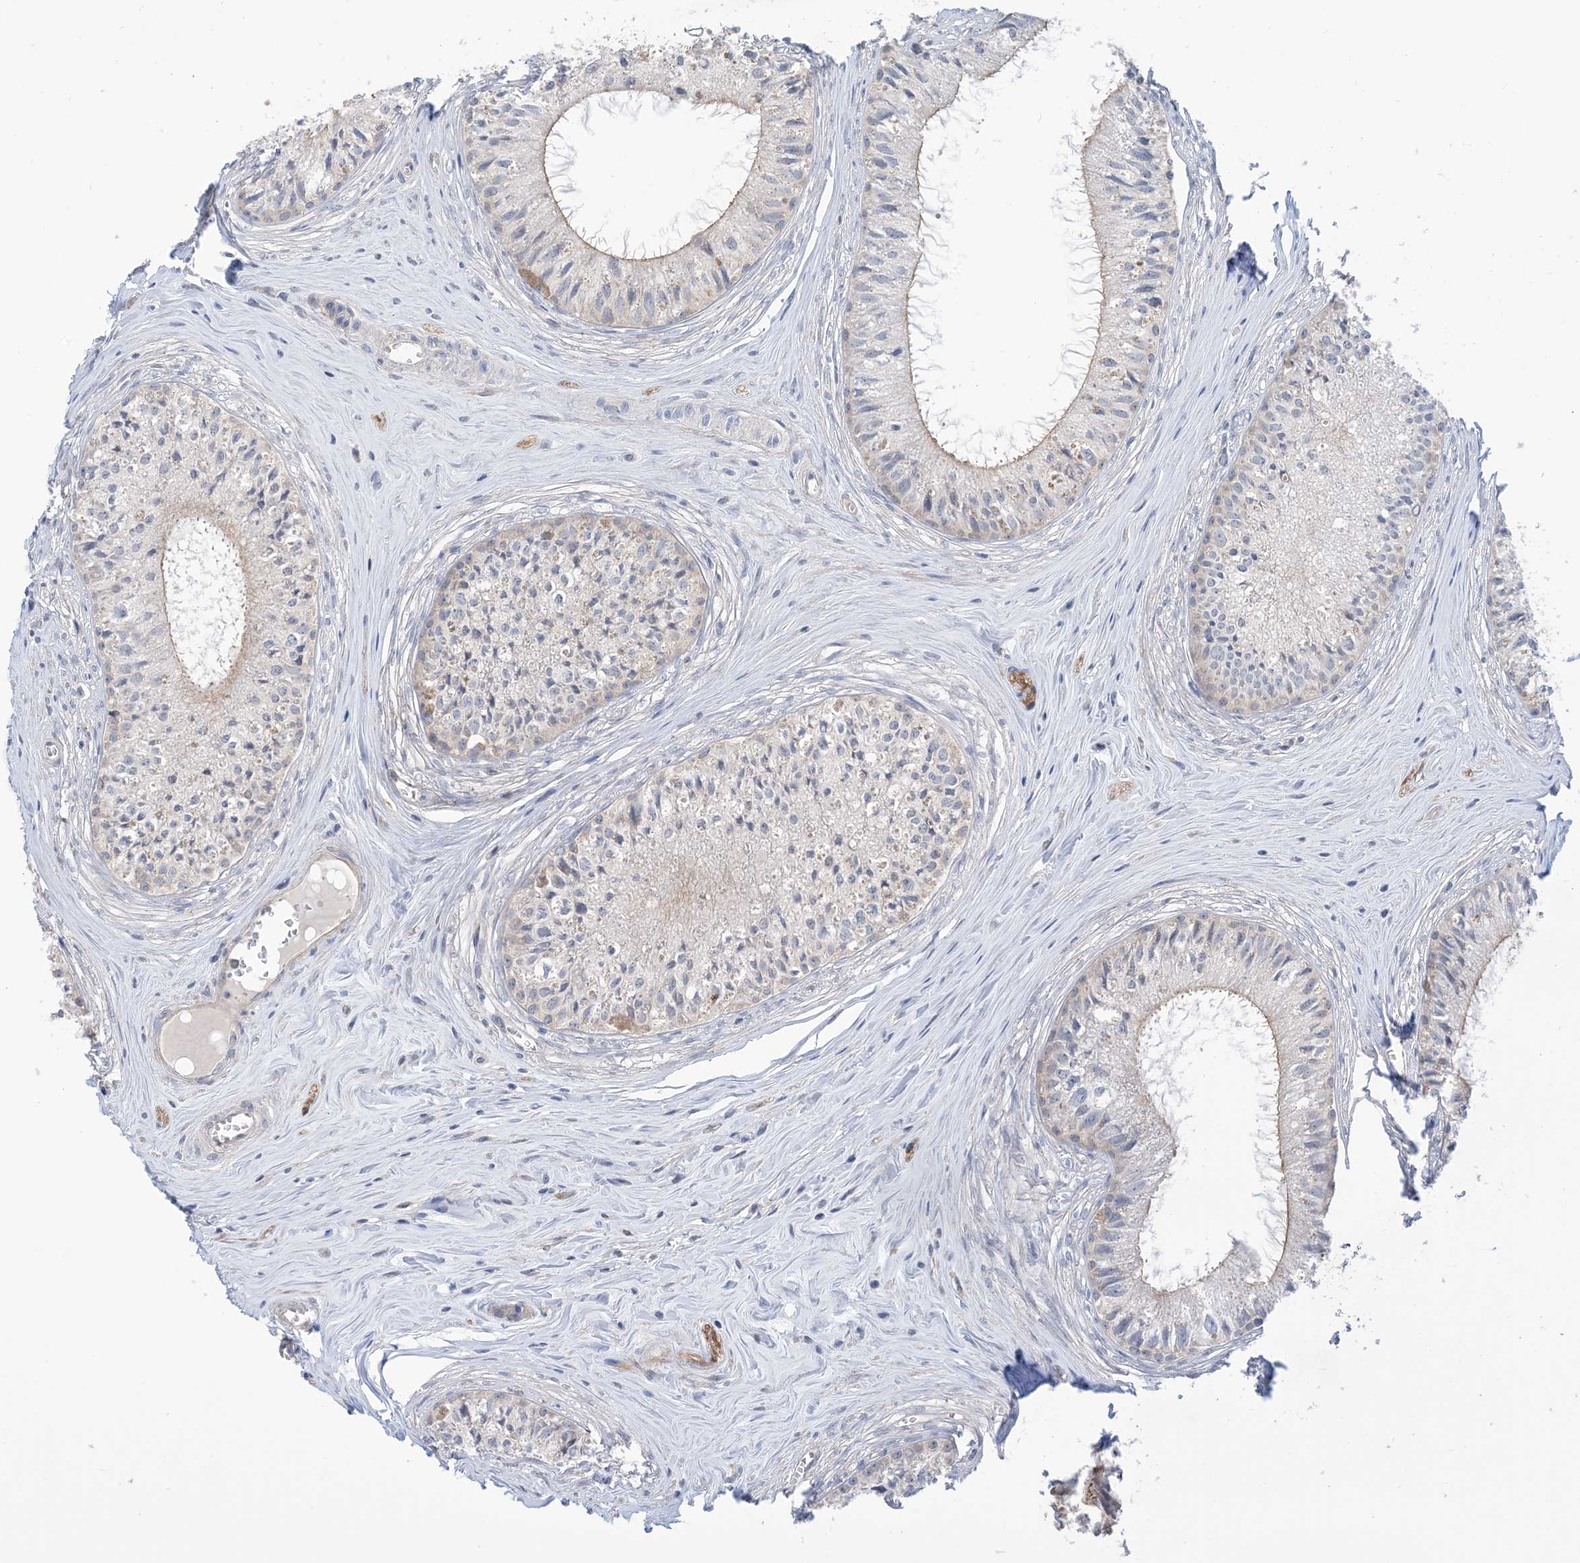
{"staining": {"intensity": "moderate", "quantity": "<25%", "location": "cytoplasmic/membranous"}, "tissue": "epididymis", "cell_type": "Glandular cells", "image_type": "normal", "snomed": [{"axis": "morphology", "description": "Normal tissue, NOS"}, {"axis": "topography", "description": "Epididymis"}], "caption": "There is low levels of moderate cytoplasmic/membranous positivity in glandular cells of unremarkable epididymis, as demonstrated by immunohistochemical staining (brown color).", "gene": "EHBP1", "patient": {"sex": "male", "age": 36}}